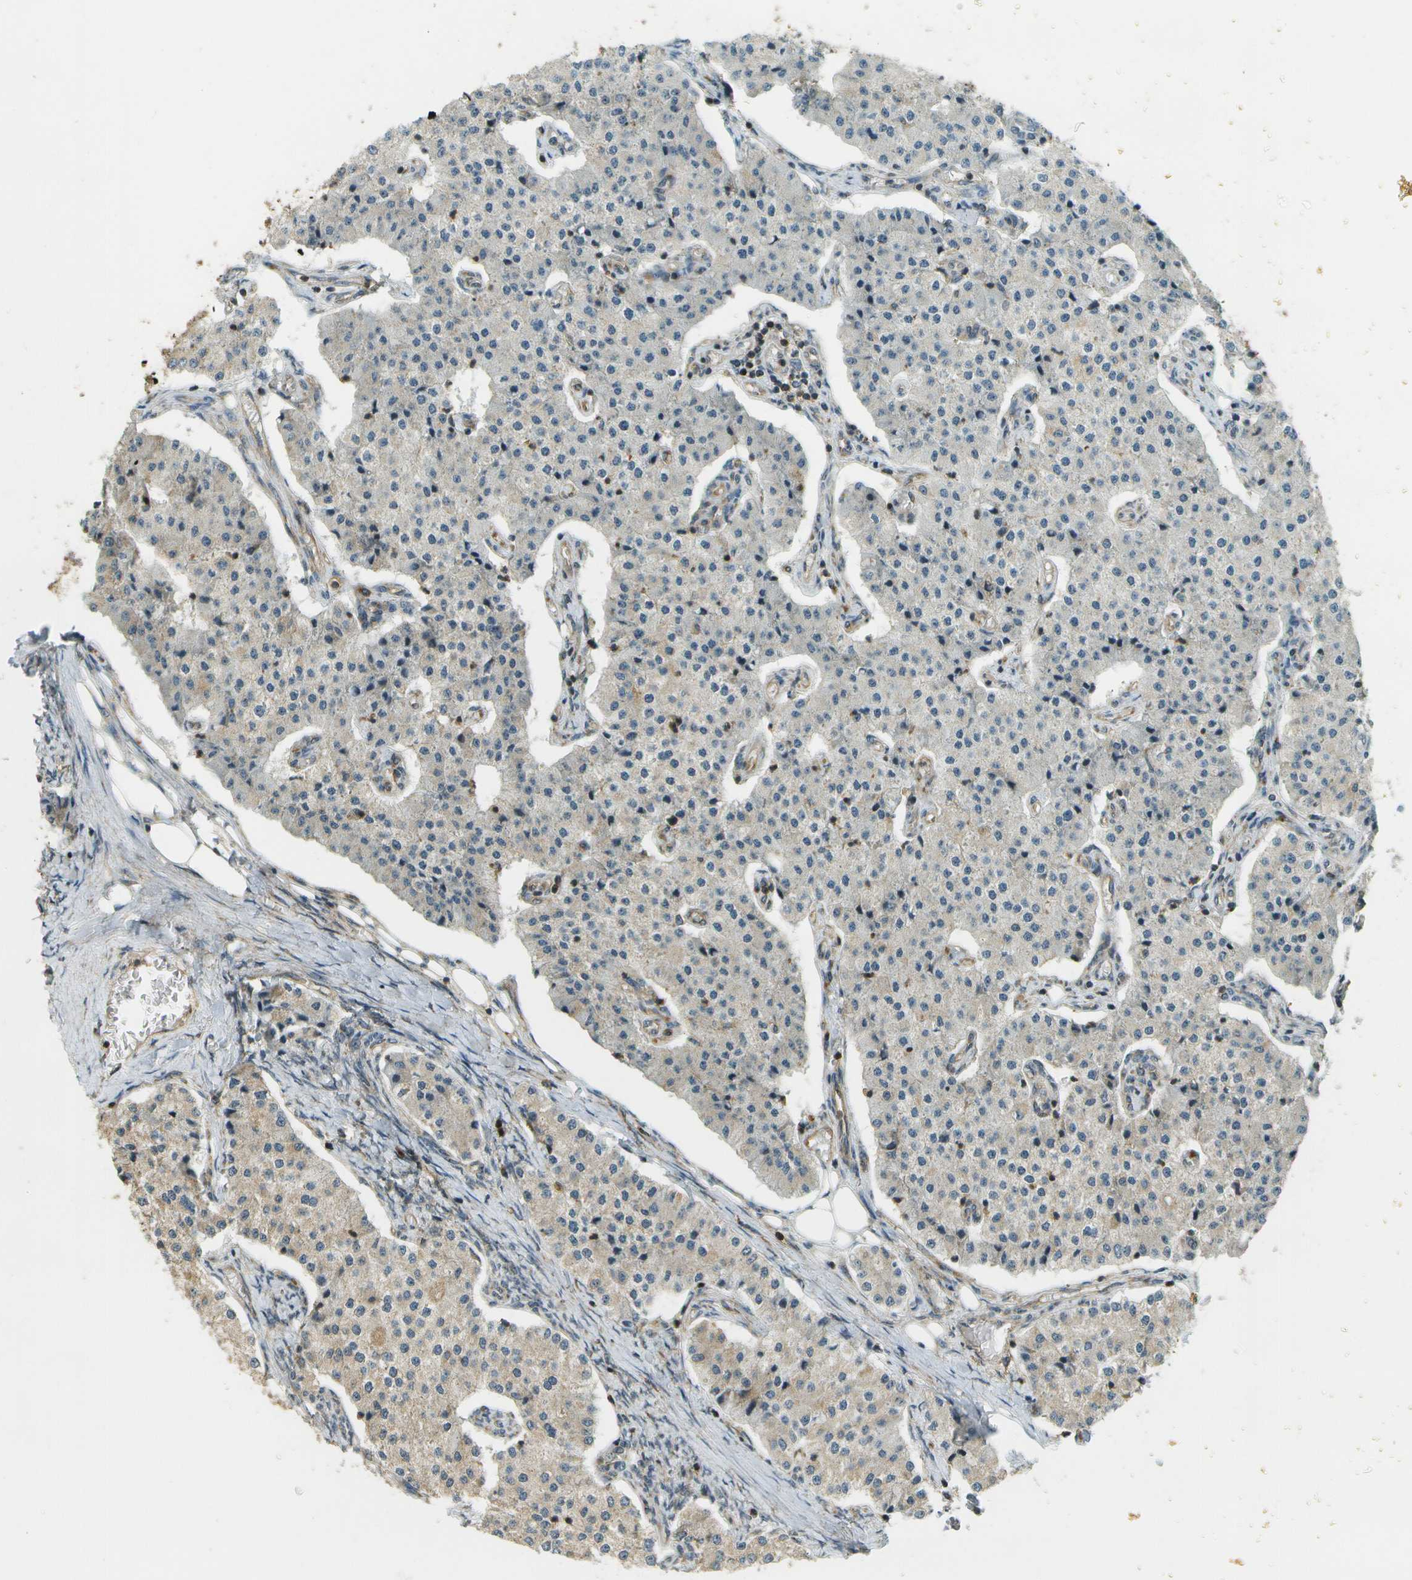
{"staining": {"intensity": "weak", "quantity": "25%-75%", "location": "cytoplasmic/membranous"}, "tissue": "carcinoid", "cell_type": "Tumor cells", "image_type": "cancer", "snomed": [{"axis": "morphology", "description": "Carcinoid, malignant, NOS"}, {"axis": "topography", "description": "Colon"}], "caption": "Weak cytoplasmic/membranous expression is appreciated in approximately 25%-75% of tumor cells in carcinoid.", "gene": "LRP12", "patient": {"sex": "female", "age": 52}}